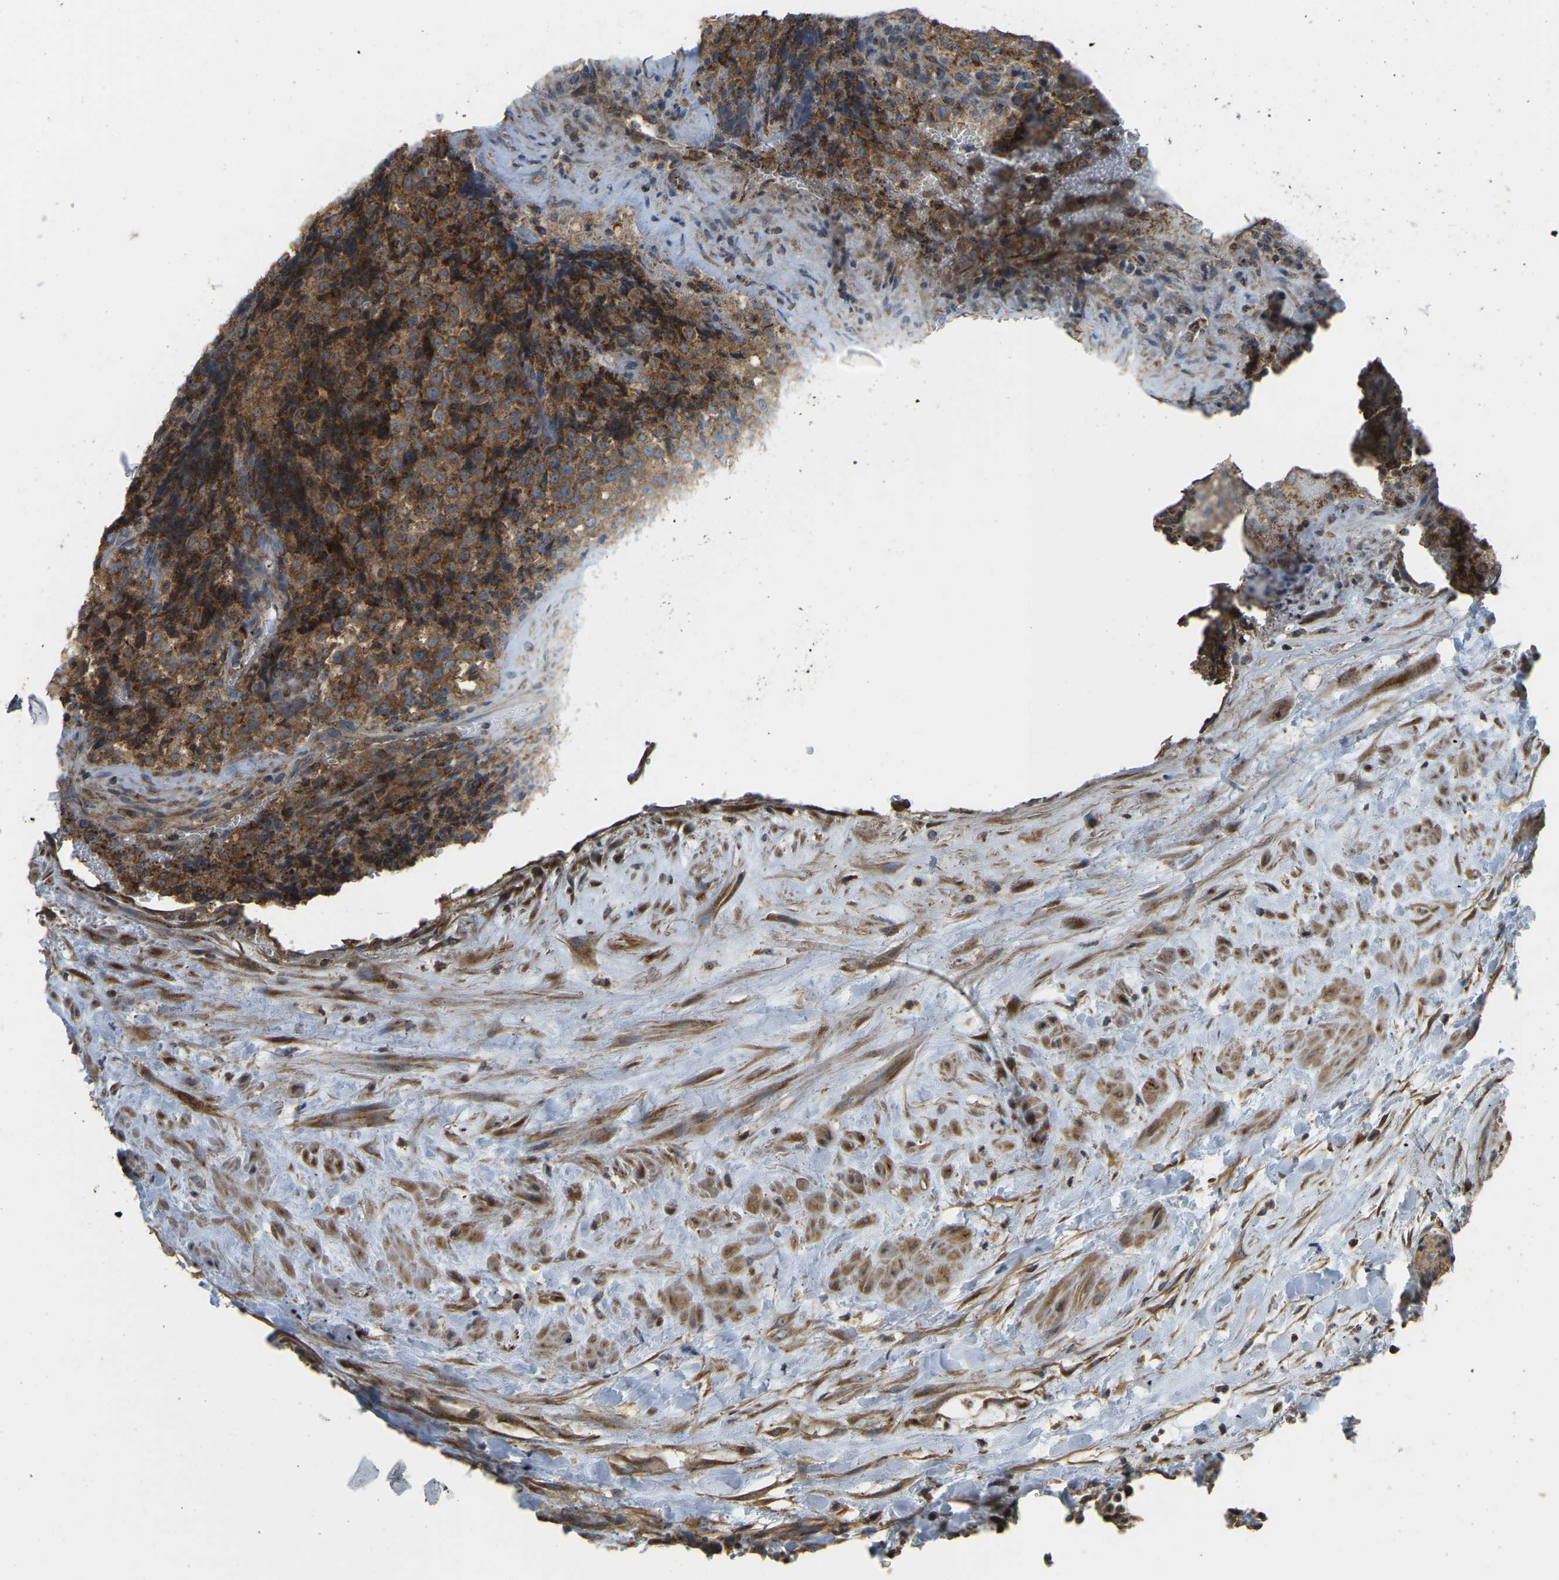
{"staining": {"intensity": "strong", "quantity": ">75%", "location": "cytoplasmic/membranous"}, "tissue": "testis cancer", "cell_type": "Tumor cells", "image_type": "cancer", "snomed": [{"axis": "morphology", "description": "Seminoma, NOS"}, {"axis": "topography", "description": "Testis"}], "caption": "Tumor cells demonstrate high levels of strong cytoplasmic/membranous positivity in about >75% of cells in human seminoma (testis).", "gene": "PSMD7", "patient": {"sex": "male", "age": 59}}